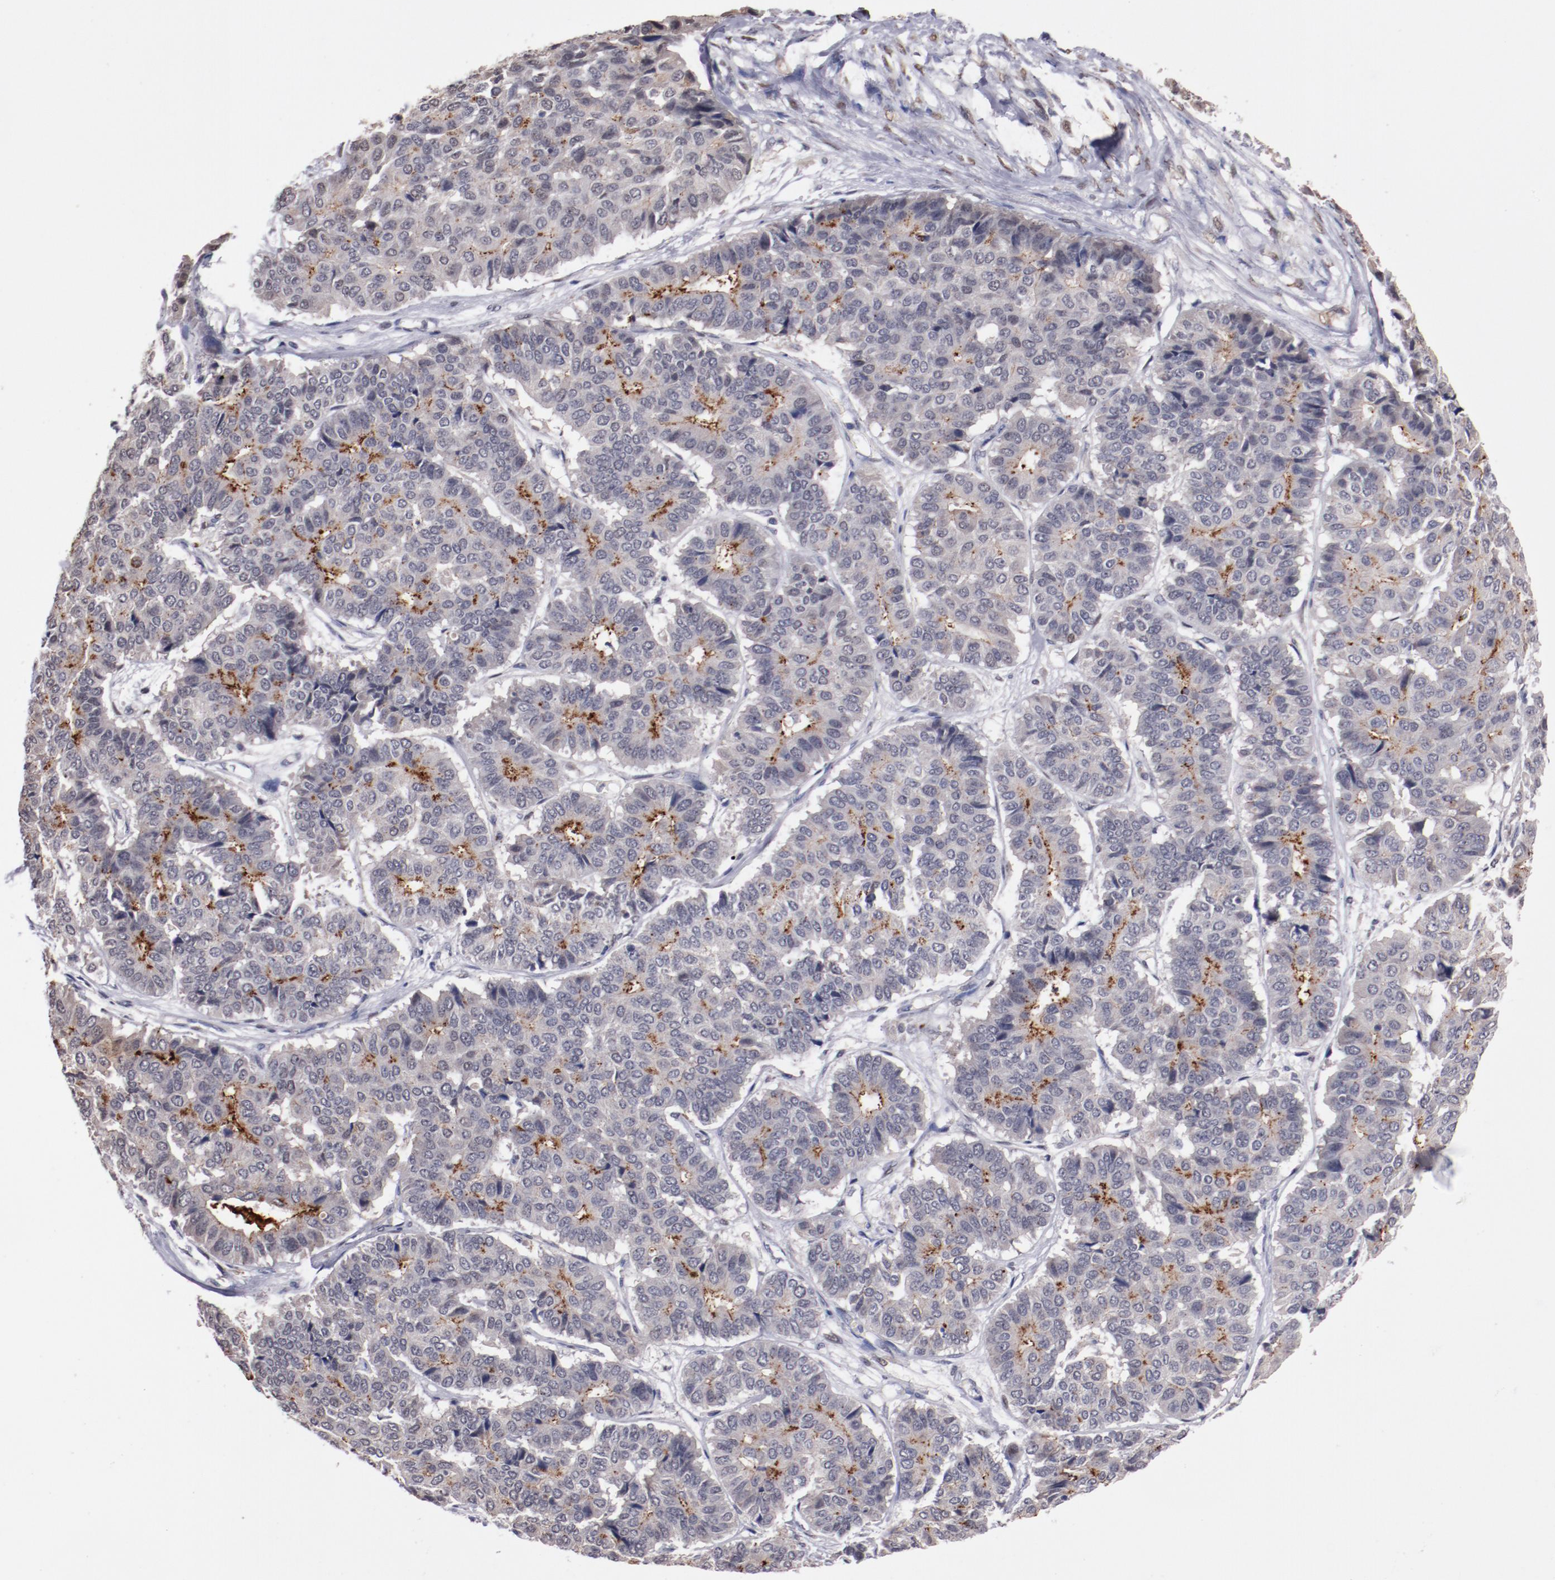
{"staining": {"intensity": "moderate", "quantity": "25%-75%", "location": "cytoplasmic/membranous"}, "tissue": "pancreatic cancer", "cell_type": "Tumor cells", "image_type": "cancer", "snomed": [{"axis": "morphology", "description": "Adenocarcinoma, NOS"}, {"axis": "topography", "description": "Pancreas"}], "caption": "A high-resolution micrograph shows immunohistochemistry staining of pancreatic adenocarcinoma, which demonstrates moderate cytoplasmic/membranous expression in approximately 25%-75% of tumor cells.", "gene": "FAM81A", "patient": {"sex": "male", "age": 50}}